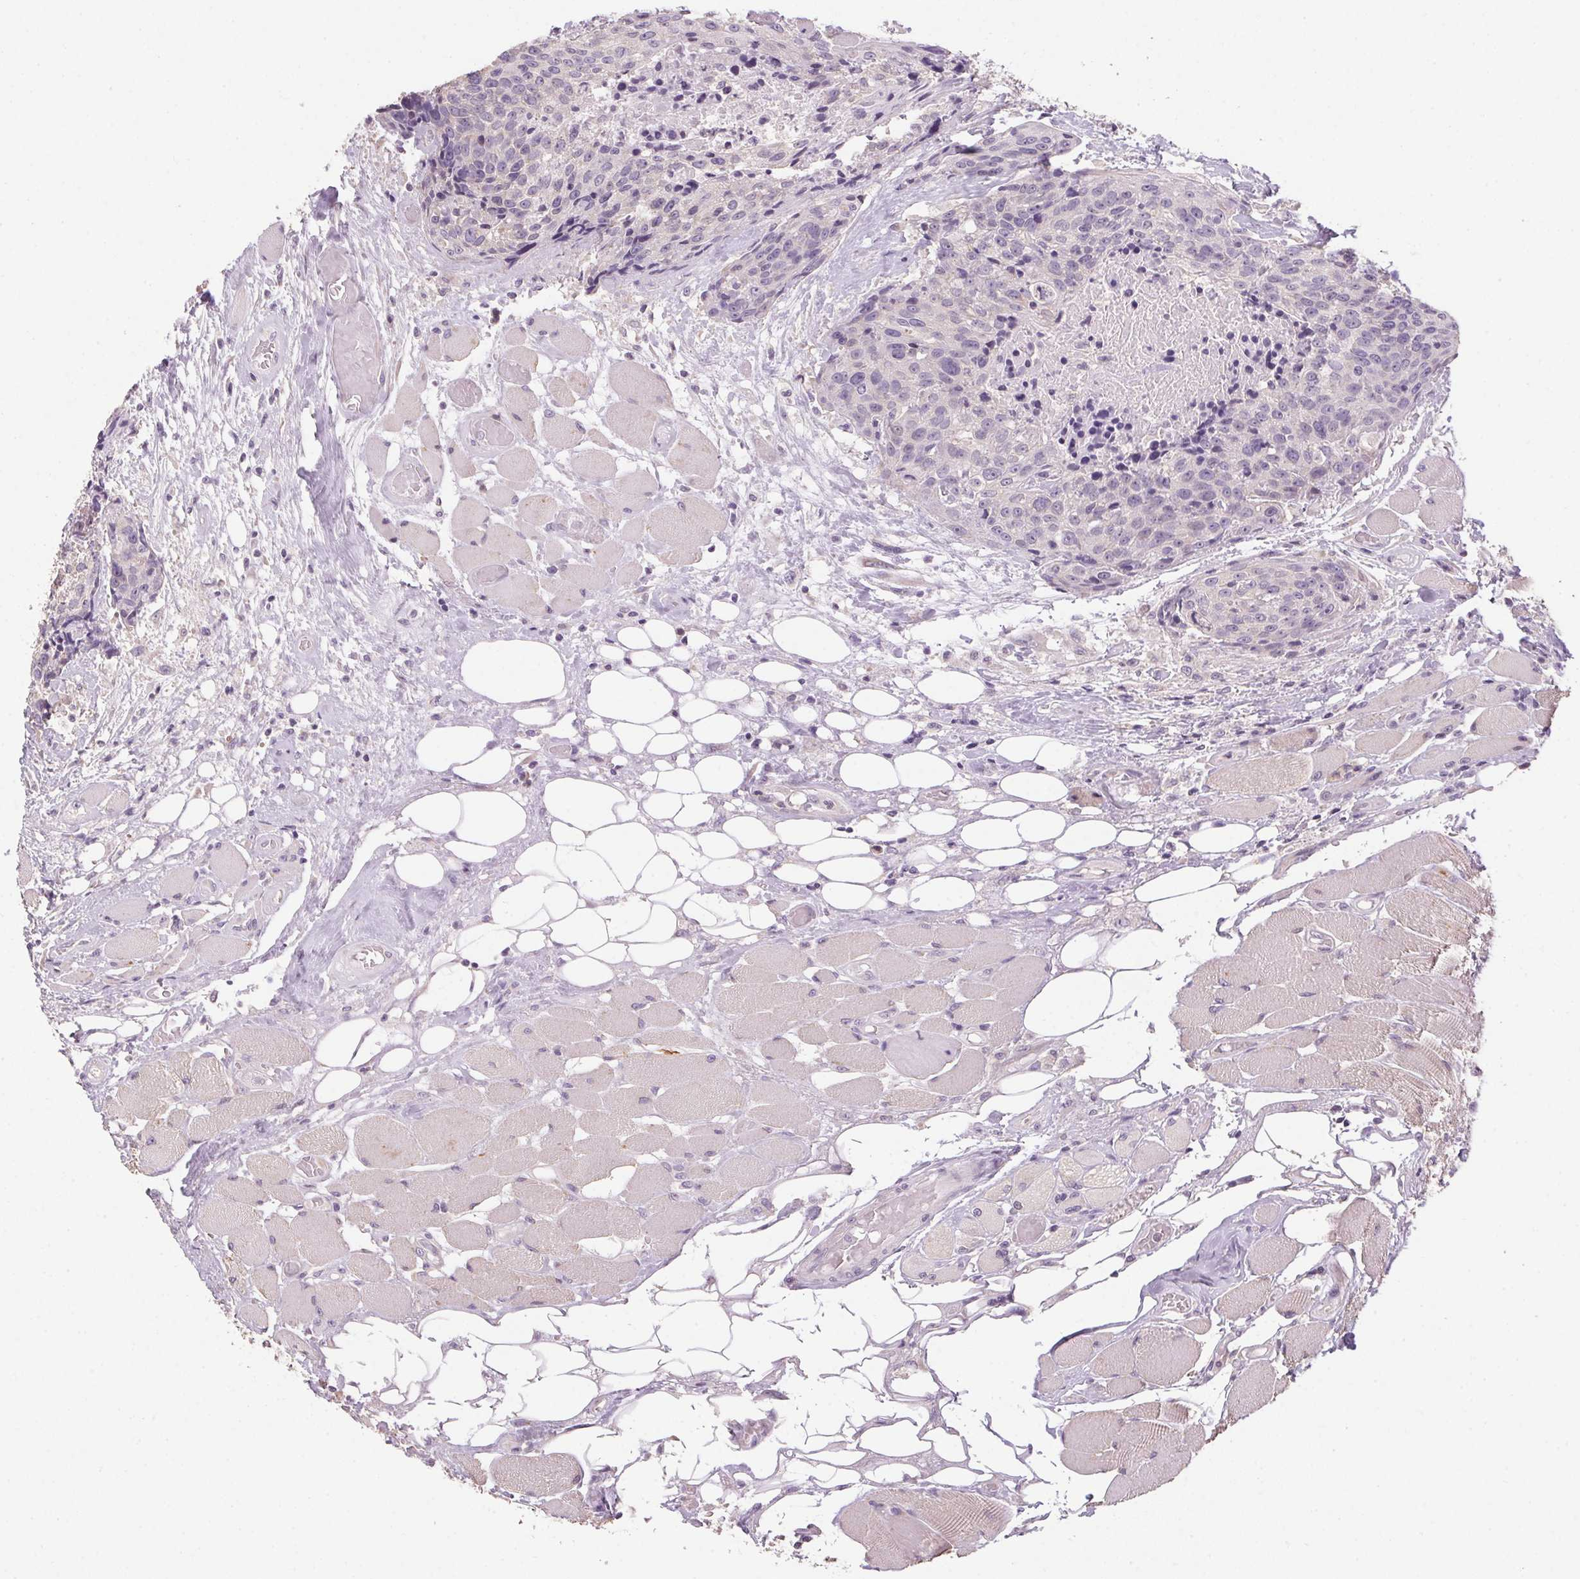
{"staining": {"intensity": "negative", "quantity": "none", "location": "none"}, "tissue": "head and neck cancer", "cell_type": "Tumor cells", "image_type": "cancer", "snomed": [{"axis": "morphology", "description": "Squamous cell carcinoma, NOS"}, {"axis": "topography", "description": "Oral tissue"}, {"axis": "topography", "description": "Head-Neck"}], "caption": "Protein analysis of head and neck squamous cell carcinoma displays no significant positivity in tumor cells. Brightfield microscopy of immunohistochemistry (IHC) stained with DAB (brown) and hematoxylin (blue), captured at high magnification.", "gene": "SPACA9", "patient": {"sex": "male", "age": 64}}